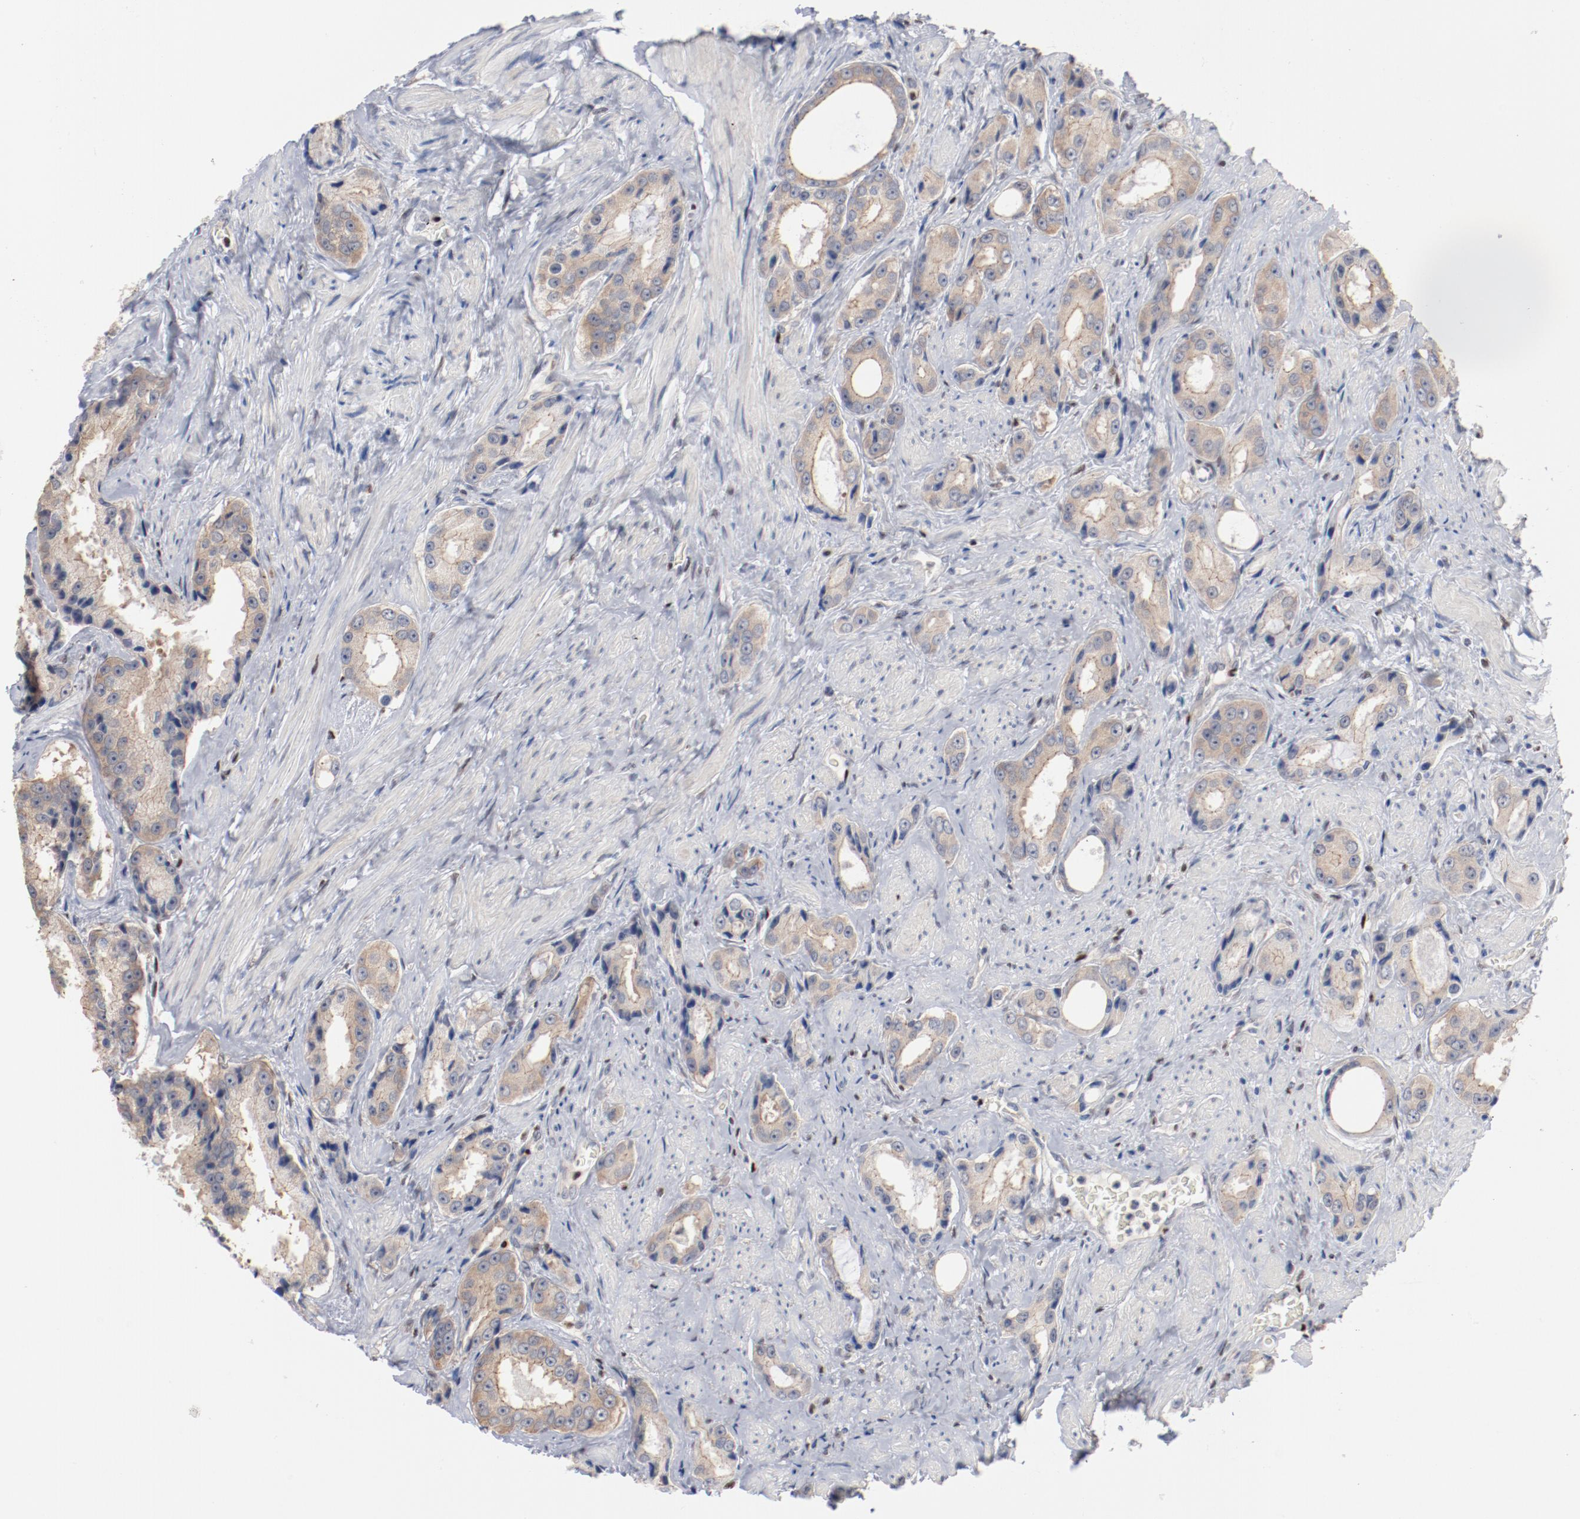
{"staining": {"intensity": "weak", "quantity": "25%-75%", "location": "cytoplasmic/membranous"}, "tissue": "prostate cancer", "cell_type": "Tumor cells", "image_type": "cancer", "snomed": [{"axis": "morphology", "description": "Adenocarcinoma, Medium grade"}, {"axis": "topography", "description": "Prostate"}], "caption": "High-power microscopy captured an immunohistochemistry photomicrograph of prostate cancer (adenocarcinoma (medium-grade)), revealing weak cytoplasmic/membranous staining in approximately 25%-75% of tumor cells.", "gene": "ZEB2", "patient": {"sex": "male", "age": 60}}